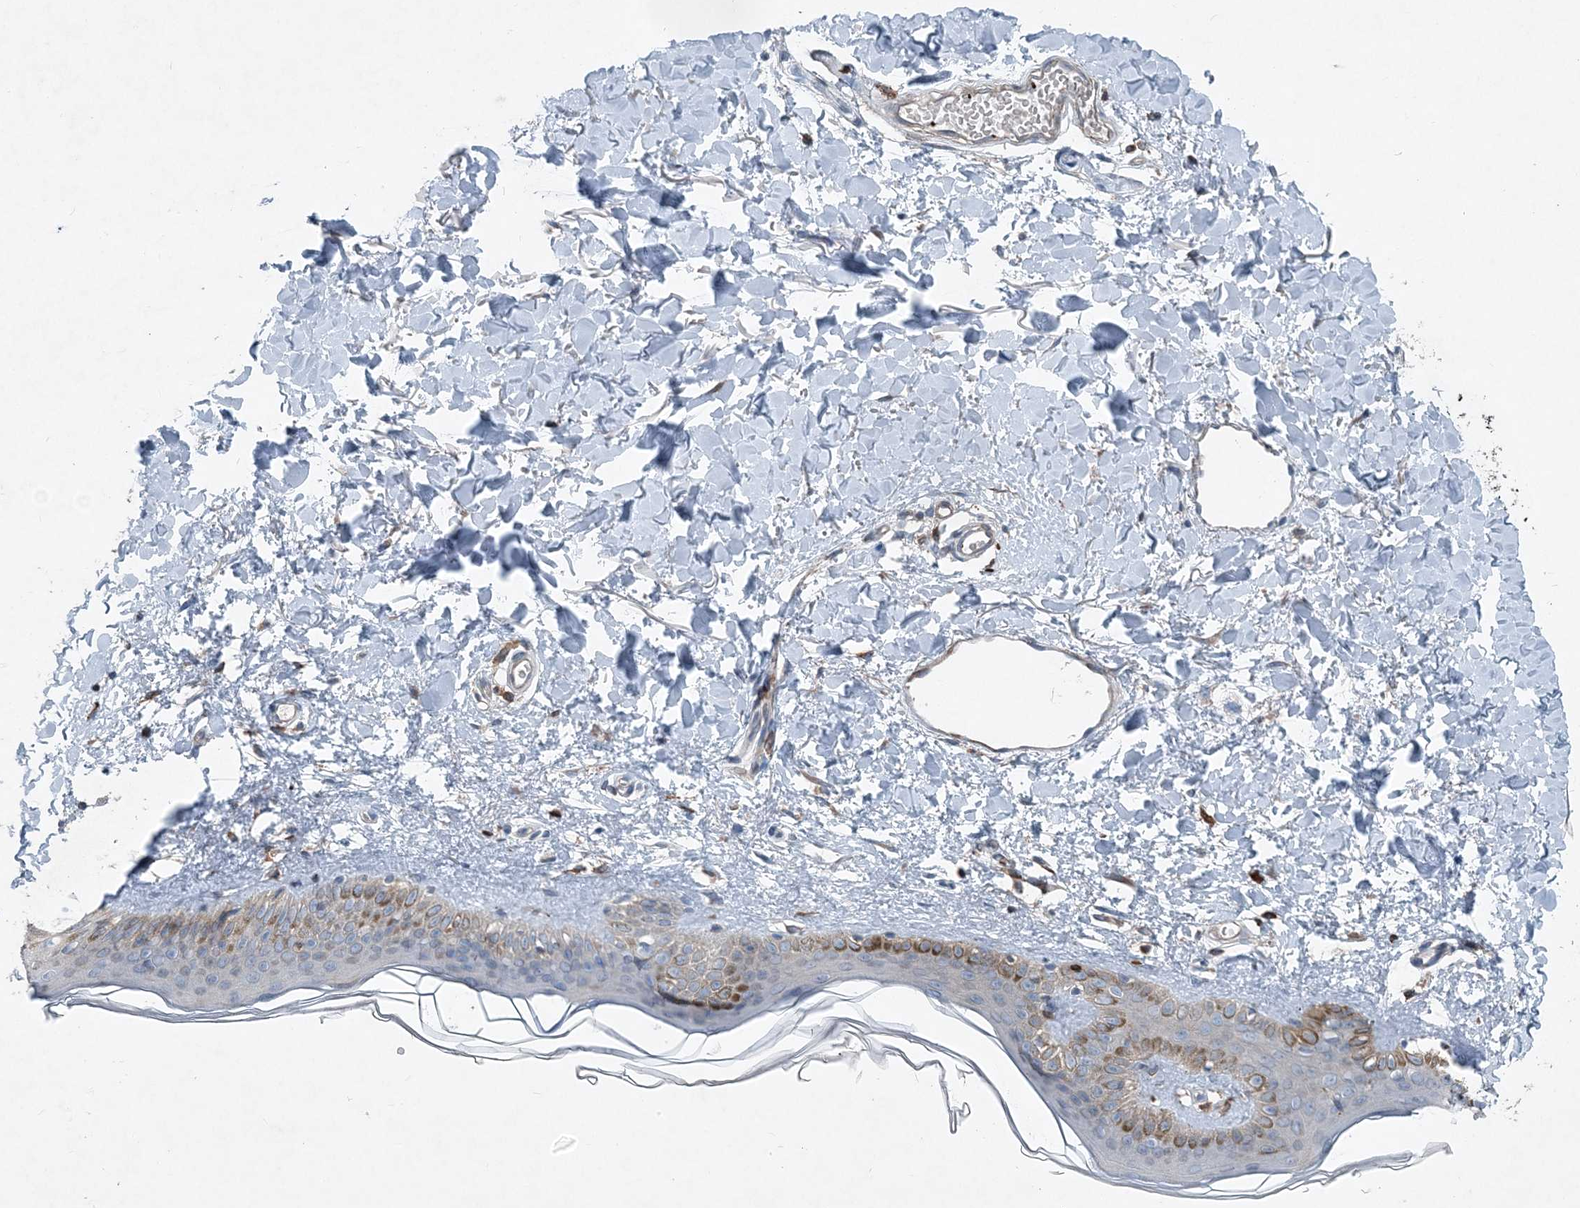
{"staining": {"intensity": "moderate", "quantity": "25%-75%", "location": "cytoplasmic/membranous"}, "tissue": "skin", "cell_type": "Fibroblasts", "image_type": "normal", "snomed": [{"axis": "morphology", "description": "Normal tissue, NOS"}, {"axis": "topography", "description": "Skin"}], "caption": "IHC photomicrograph of unremarkable skin: skin stained using immunohistochemistry reveals medium levels of moderate protein expression localized specifically in the cytoplasmic/membranous of fibroblasts, appearing as a cytoplasmic/membranous brown color.", "gene": "DGUOK", "patient": {"sex": "female", "age": 58}}